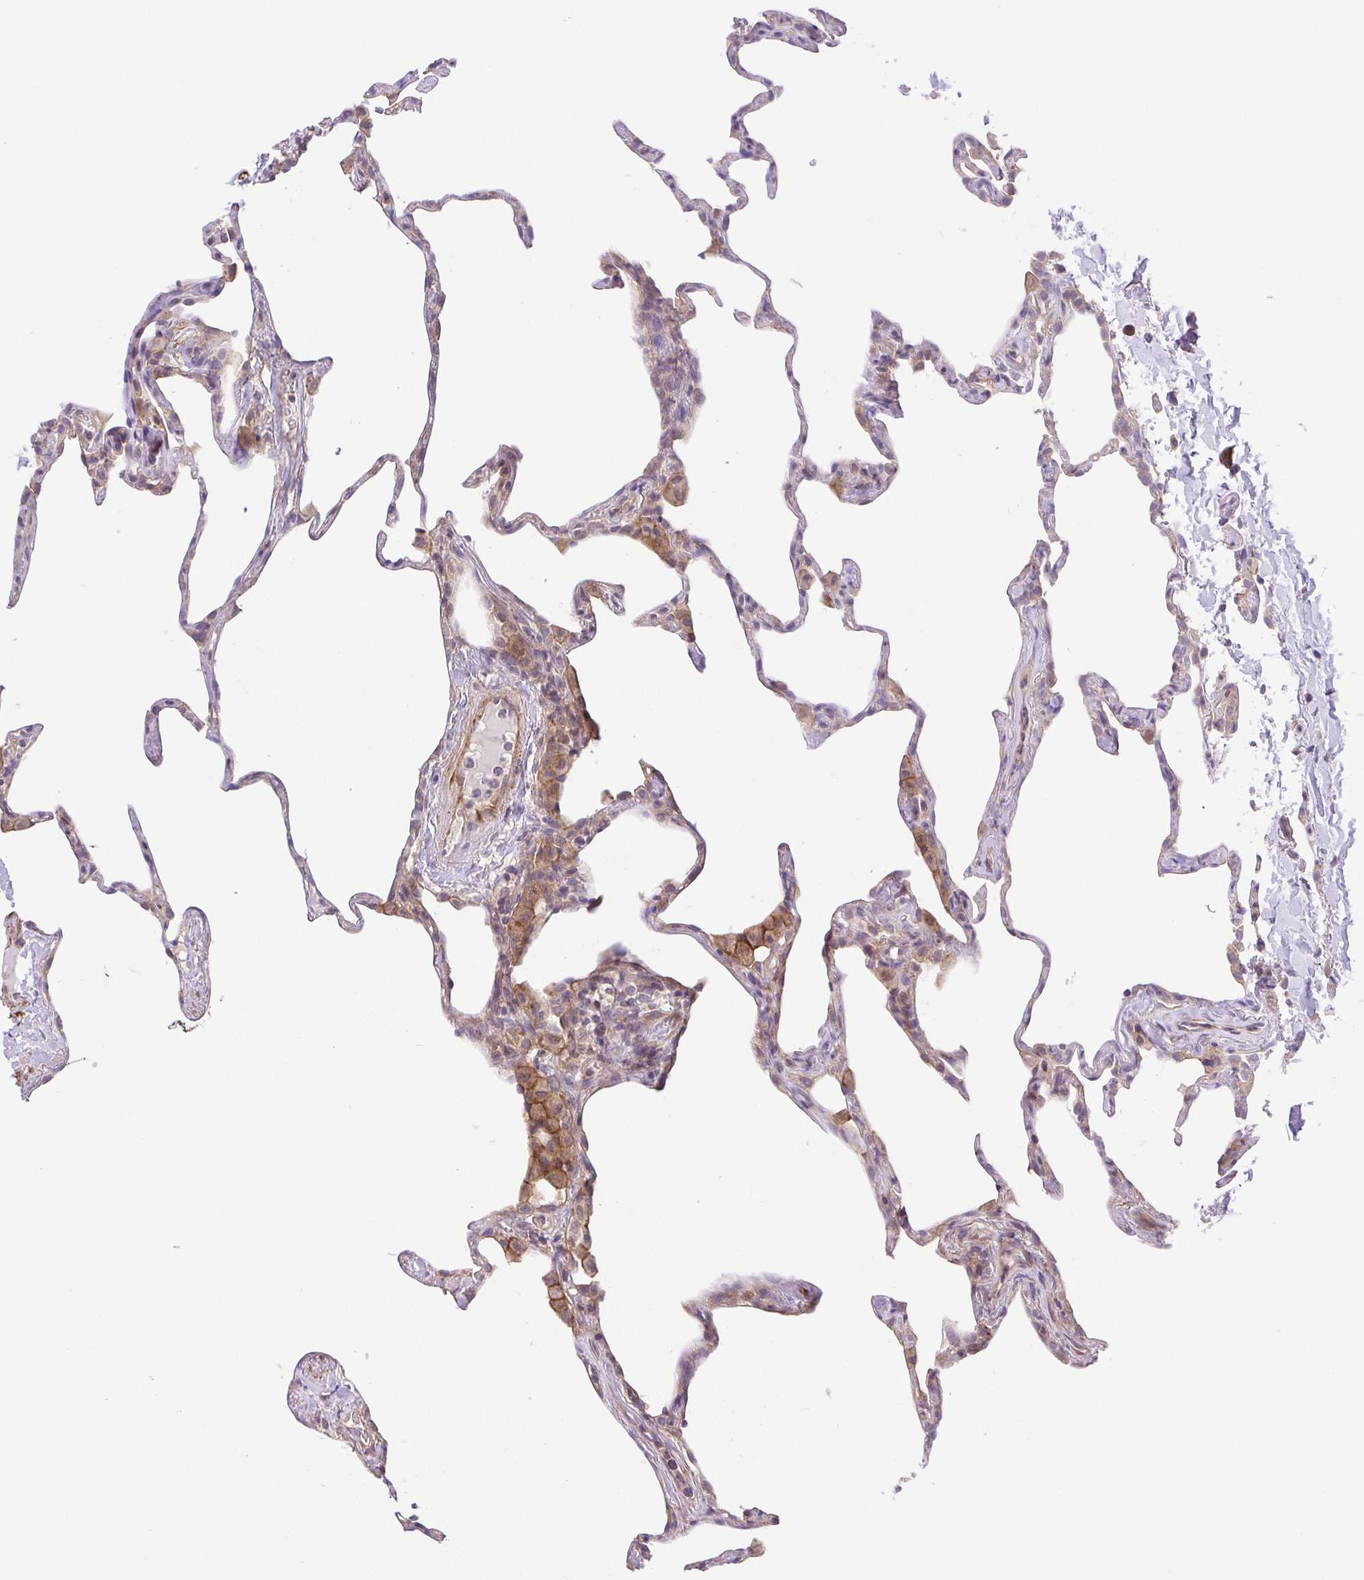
{"staining": {"intensity": "weak", "quantity": "<25%", "location": "cytoplasmic/membranous"}, "tissue": "lung", "cell_type": "Alveolar cells", "image_type": "normal", "snomed": [{"axis": "morphology", "description": "Normal tissue, NOS"}, {"axis": "topography", "description": "Lung"}], "caption": "IHC of unremarkable lung displays no staining in alveolar cells.", "gene": "IDE", "patient": {"sex": "male", "age": 65}}